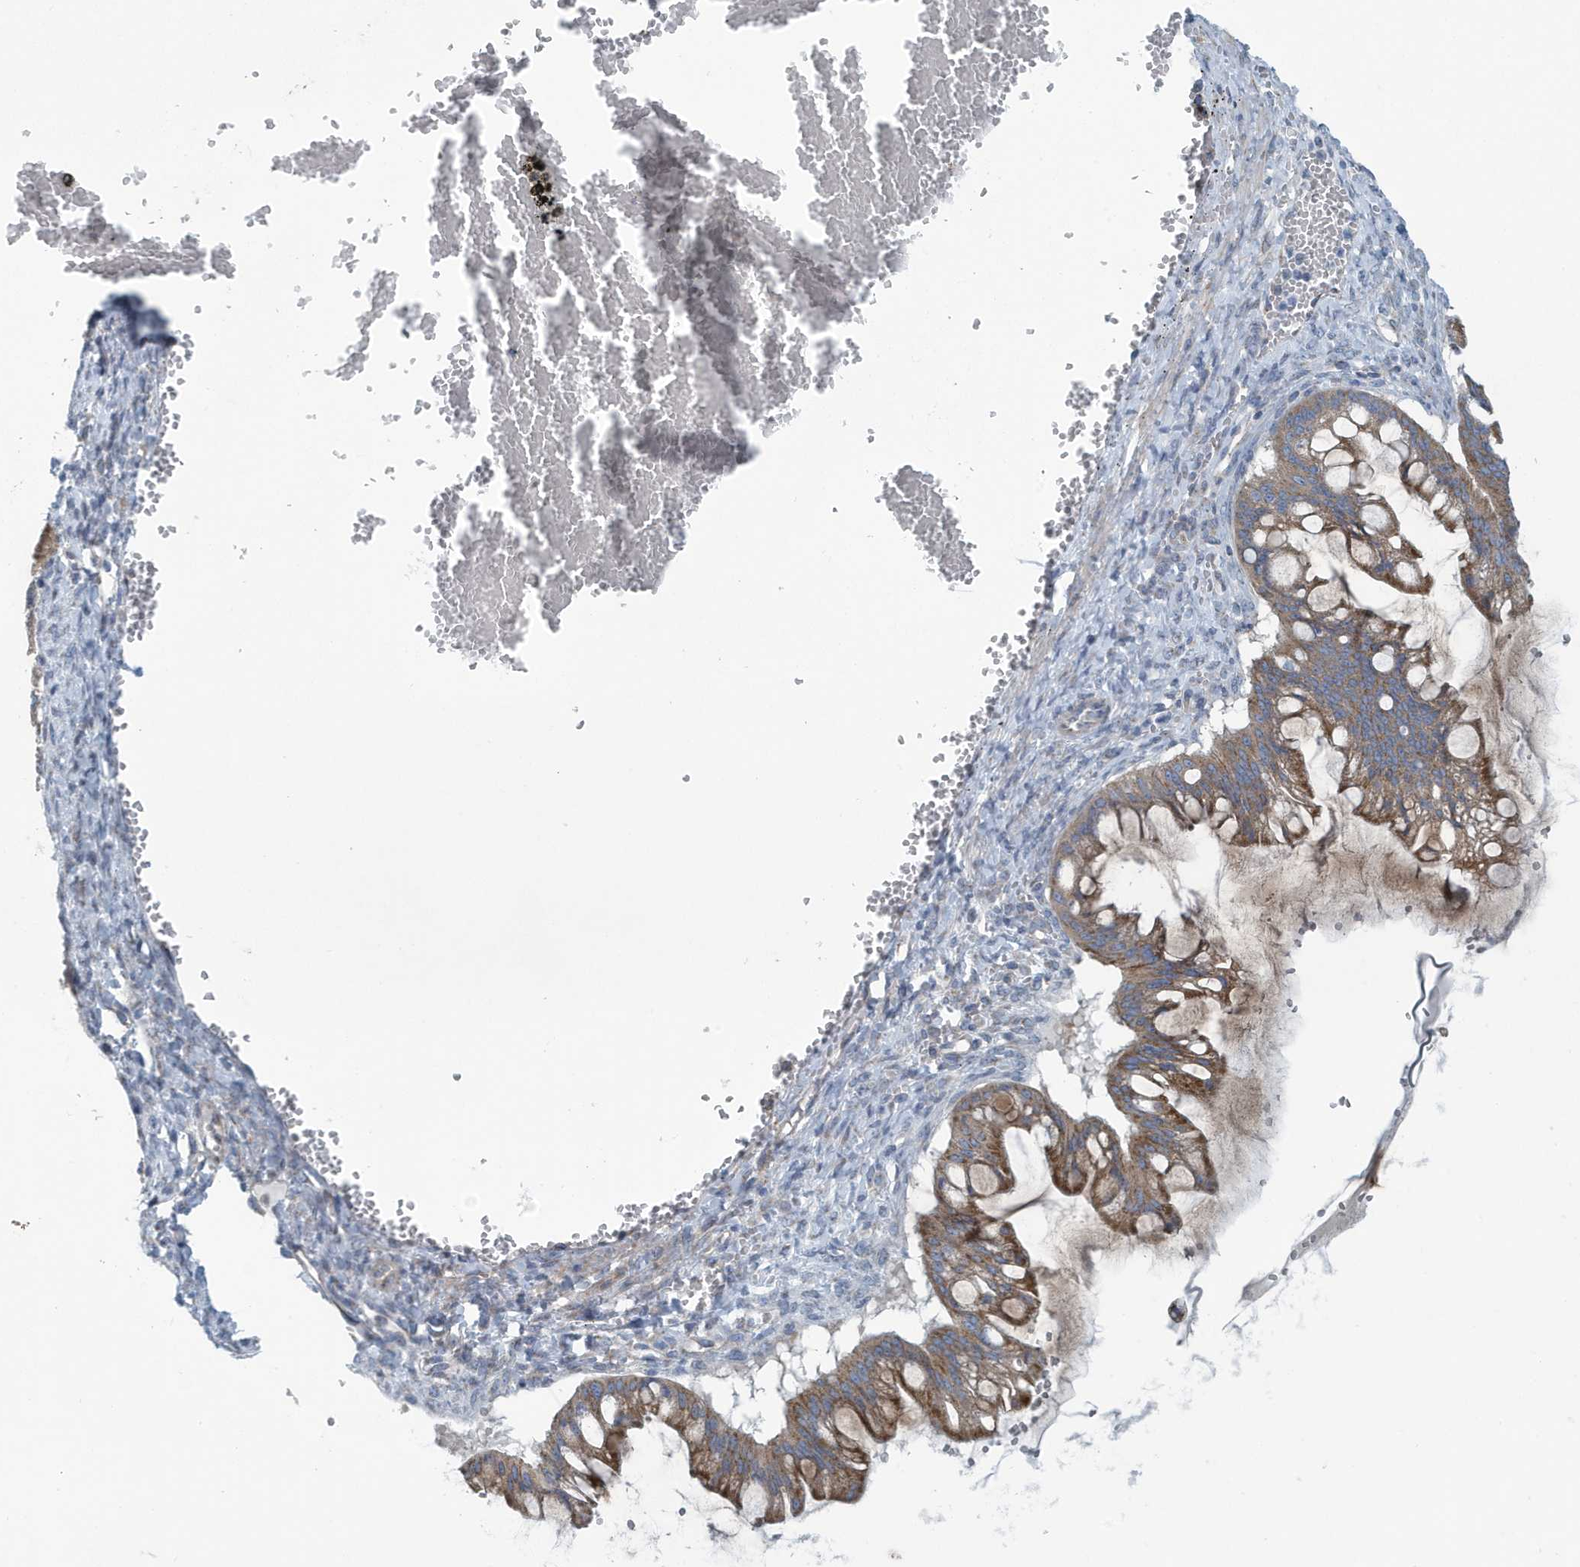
{"staining": {"intensity": "moderate", "quantity": ">75%", "location": "cytoplasmic/membranous"}, "tissue": "ovarian cancer", "cell_type": "Tumor cells", "image_type": "cancer", "snomed": [{"axis": "morphology", "description": "Cystadenocarcinoma, mucinous, NOS"}, {"axis": "topography", "description": "Ovary"}], "caption": "Immunohistochemical staining of ovarian mucinous cystadenocarcinoma displays medium levels of moderate cytoplasmic/membranous positivity in approximately >75% of tumor cells.", "gene": "PPM1M", "patient": {"sex": "female", "age": 73}}